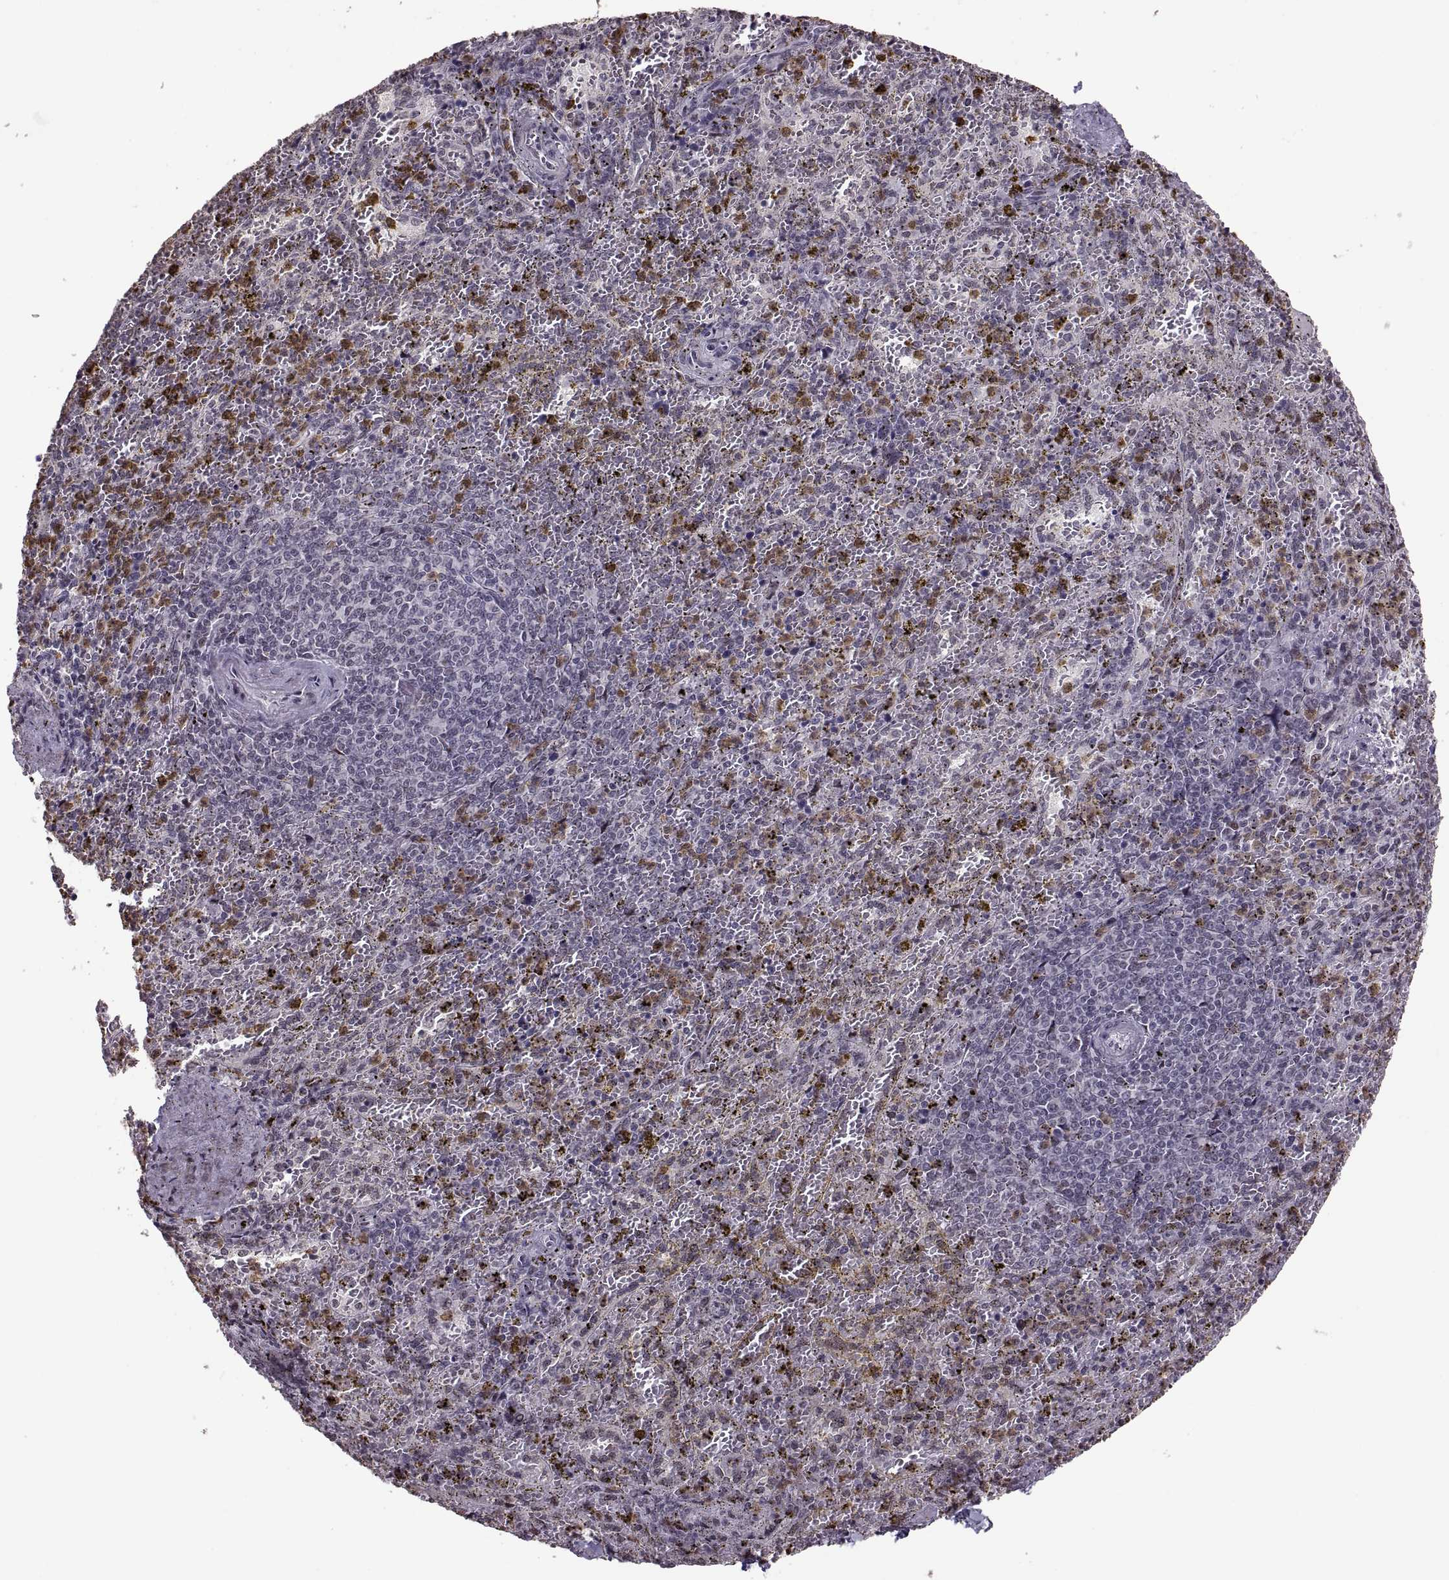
{"staining": {"intensity": "moderate", "quantity": "<25%", "location": "cytoplasmic/membranous,nuclear"}, "tissue": "spleen", "cell_type": "Cells in red pulp", "image_type": "normal", "snomed": [{"axis": "morphology", "description": "Normal tissue, NOS"}, {"axis": "topography", "description": "Spleen"}], "caption": "This image exhibits immunohistochemistry staining of normal human spleen, with low moderate cytoplasmic/membranous,nuclear expression in approximately <25% of cells in red pulp.", "gene": "PALS1", "patient": {"sex": "female", "age": 50}}